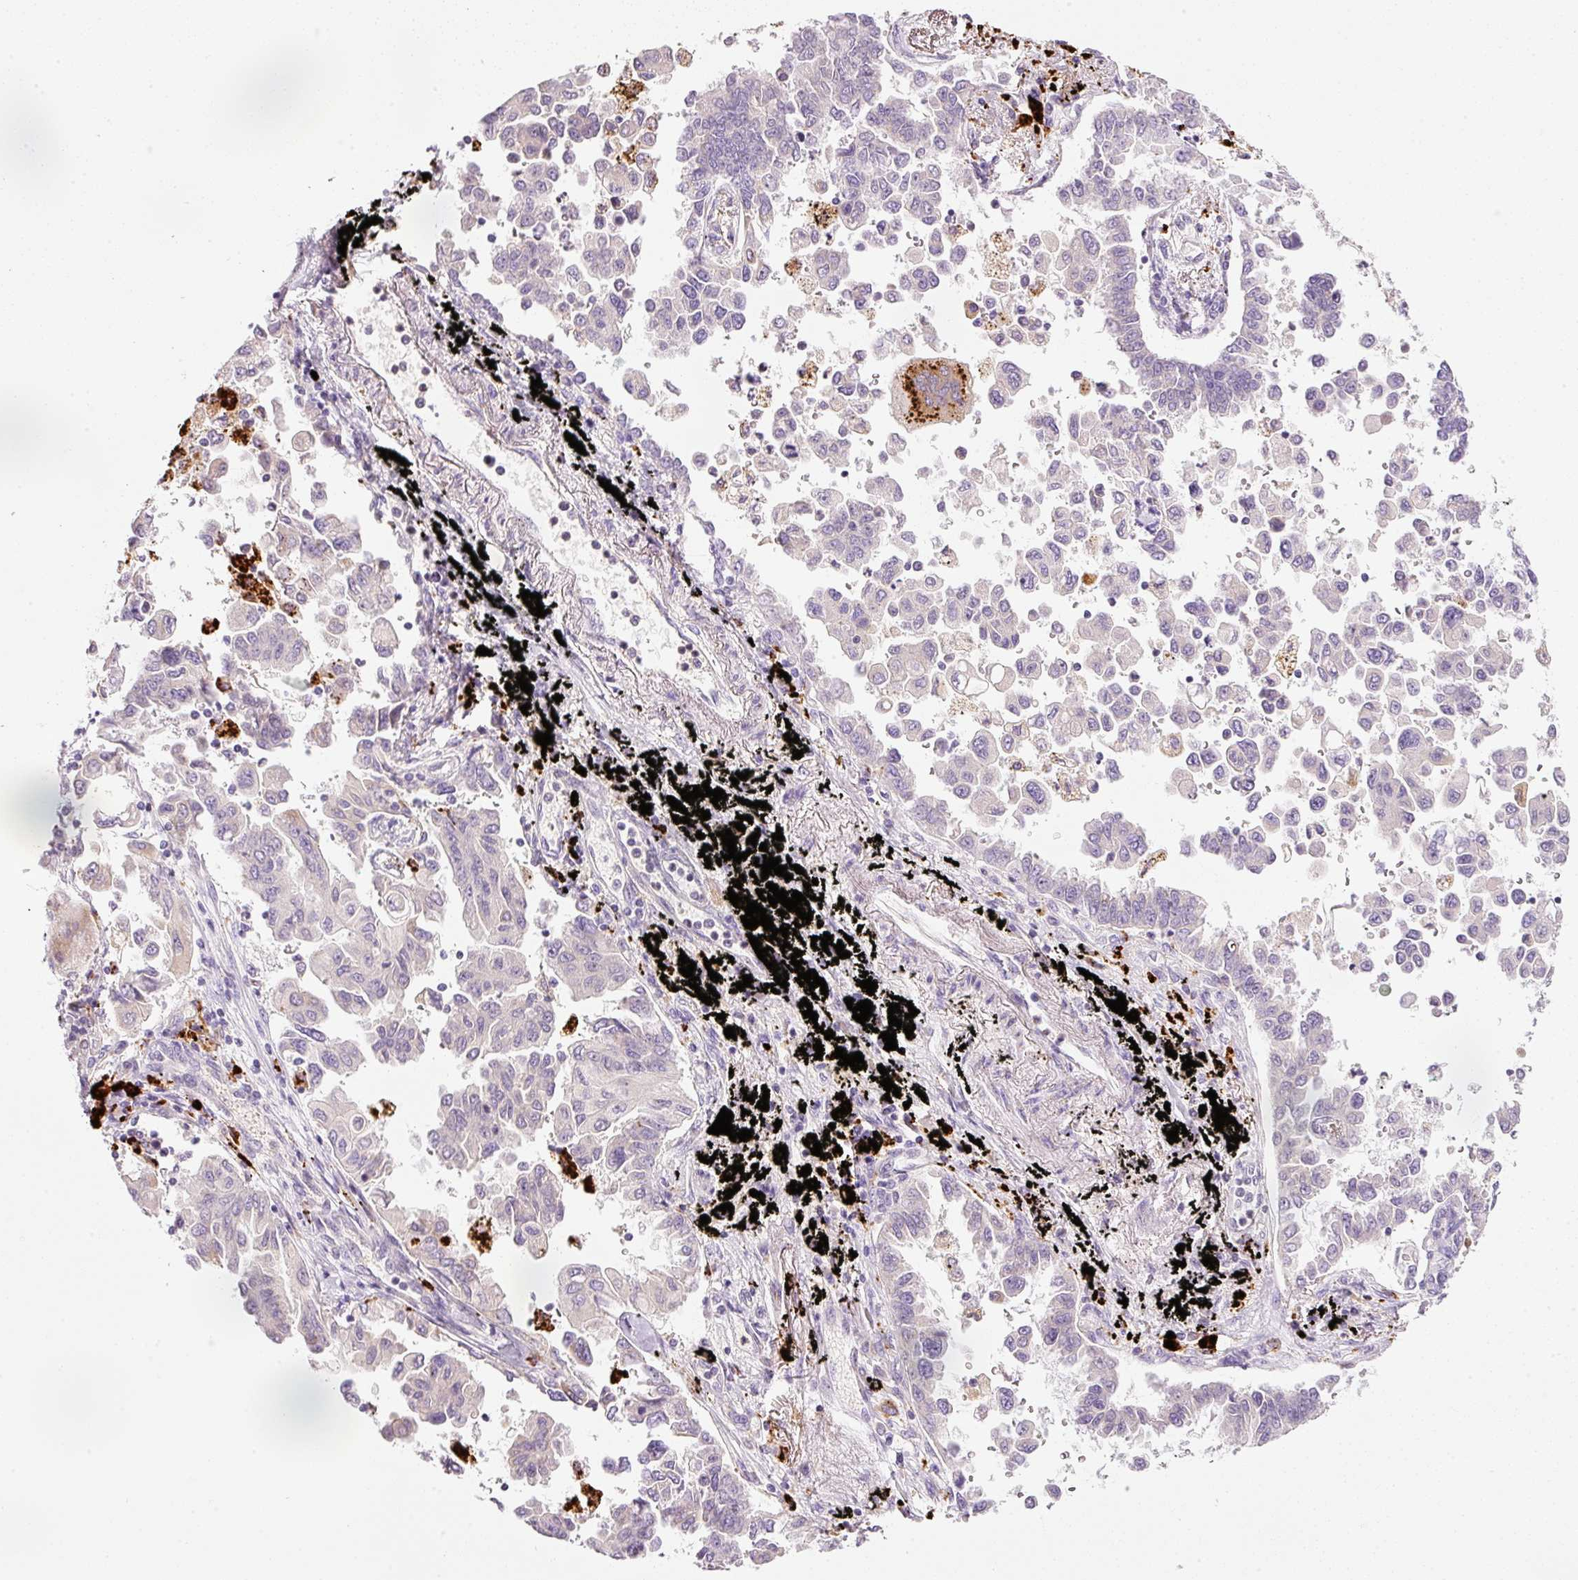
{"staining": {"intensity": "moderate", "quantity": "25%-75%", "location": "cytoplasmic/membranous"}, "tissue": "lung cancer", "cell_type": "Tumor cells", "image_type": "cancer", "snomed": [{"axis": "morphology", "description": "Adenocarcinoma, NOS"}, {"axis": "topography", "description": "Lung"}], "caption": "Protein staining demonstrates moderate cytoplasmic/membranous staining in approximately 25%-75% of tumor cells in lung cancer. Immunohistochemistry stains the protein in brown and the nuclei are stained blue.", "gene": "ZNF639", "patient": {"sex": "female", "age": 67}}